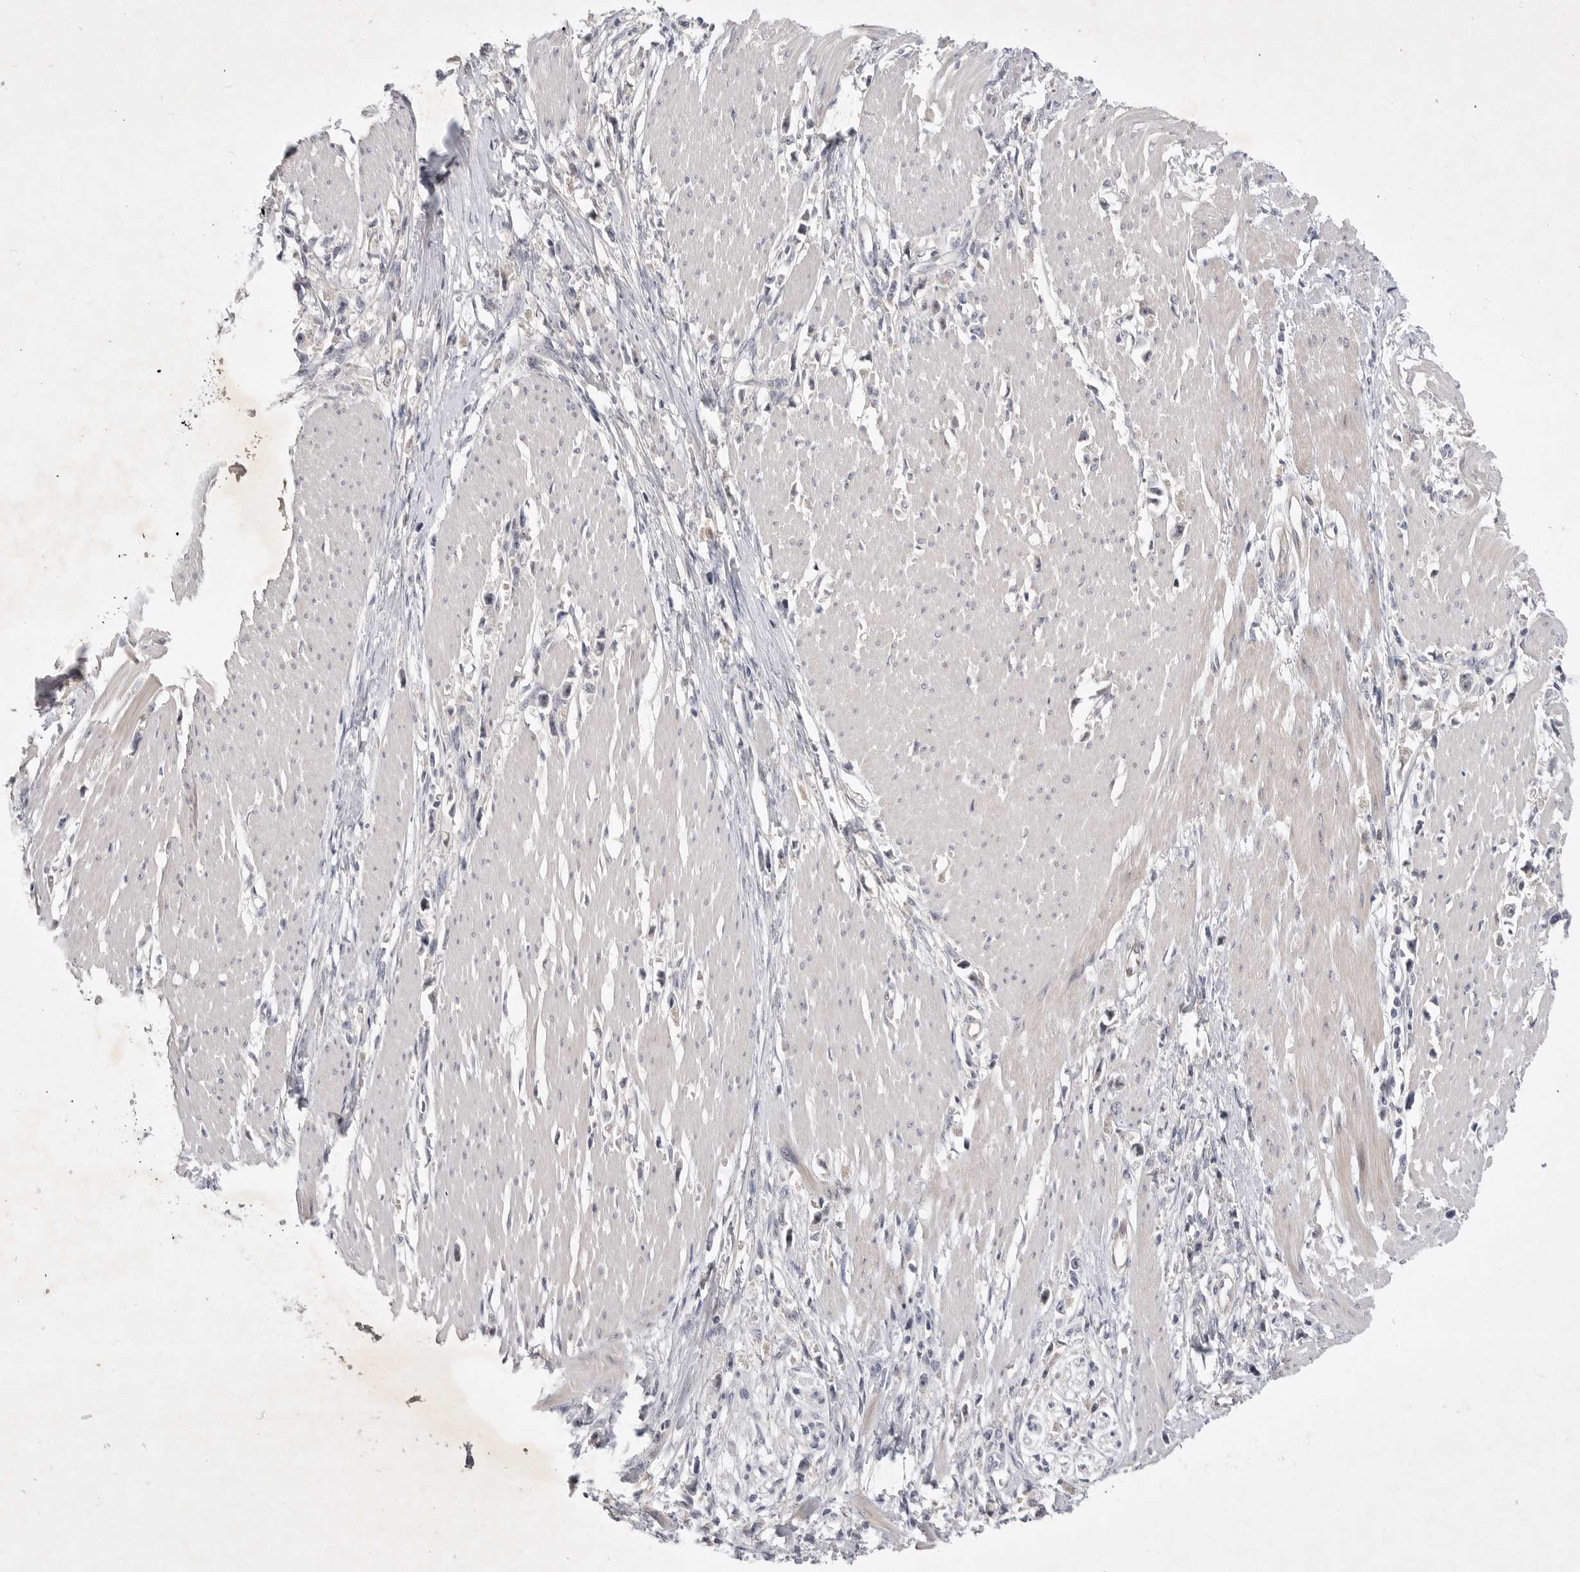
{"staining": {"intensity": "negative", "quantity": "none", "location": "none"}, "tissue": "stomach cancer", "cell_type": "Tumor cells", "image_type": "cancer", "snomed": [{"axis": "morphology", "description": "Adenocarcinoma, NOS"}, {"axis": "topography", "description": "Stomach"}], "caption": "Immunohistochemistry (IHC) micrograph of neoplastic tissue: human stomach adenocarcinoma stained with DAB shows no significant protein positivity in tumor cells.", "gene": "ITGAD", "patient": {"sex": "female", "age": 59}}